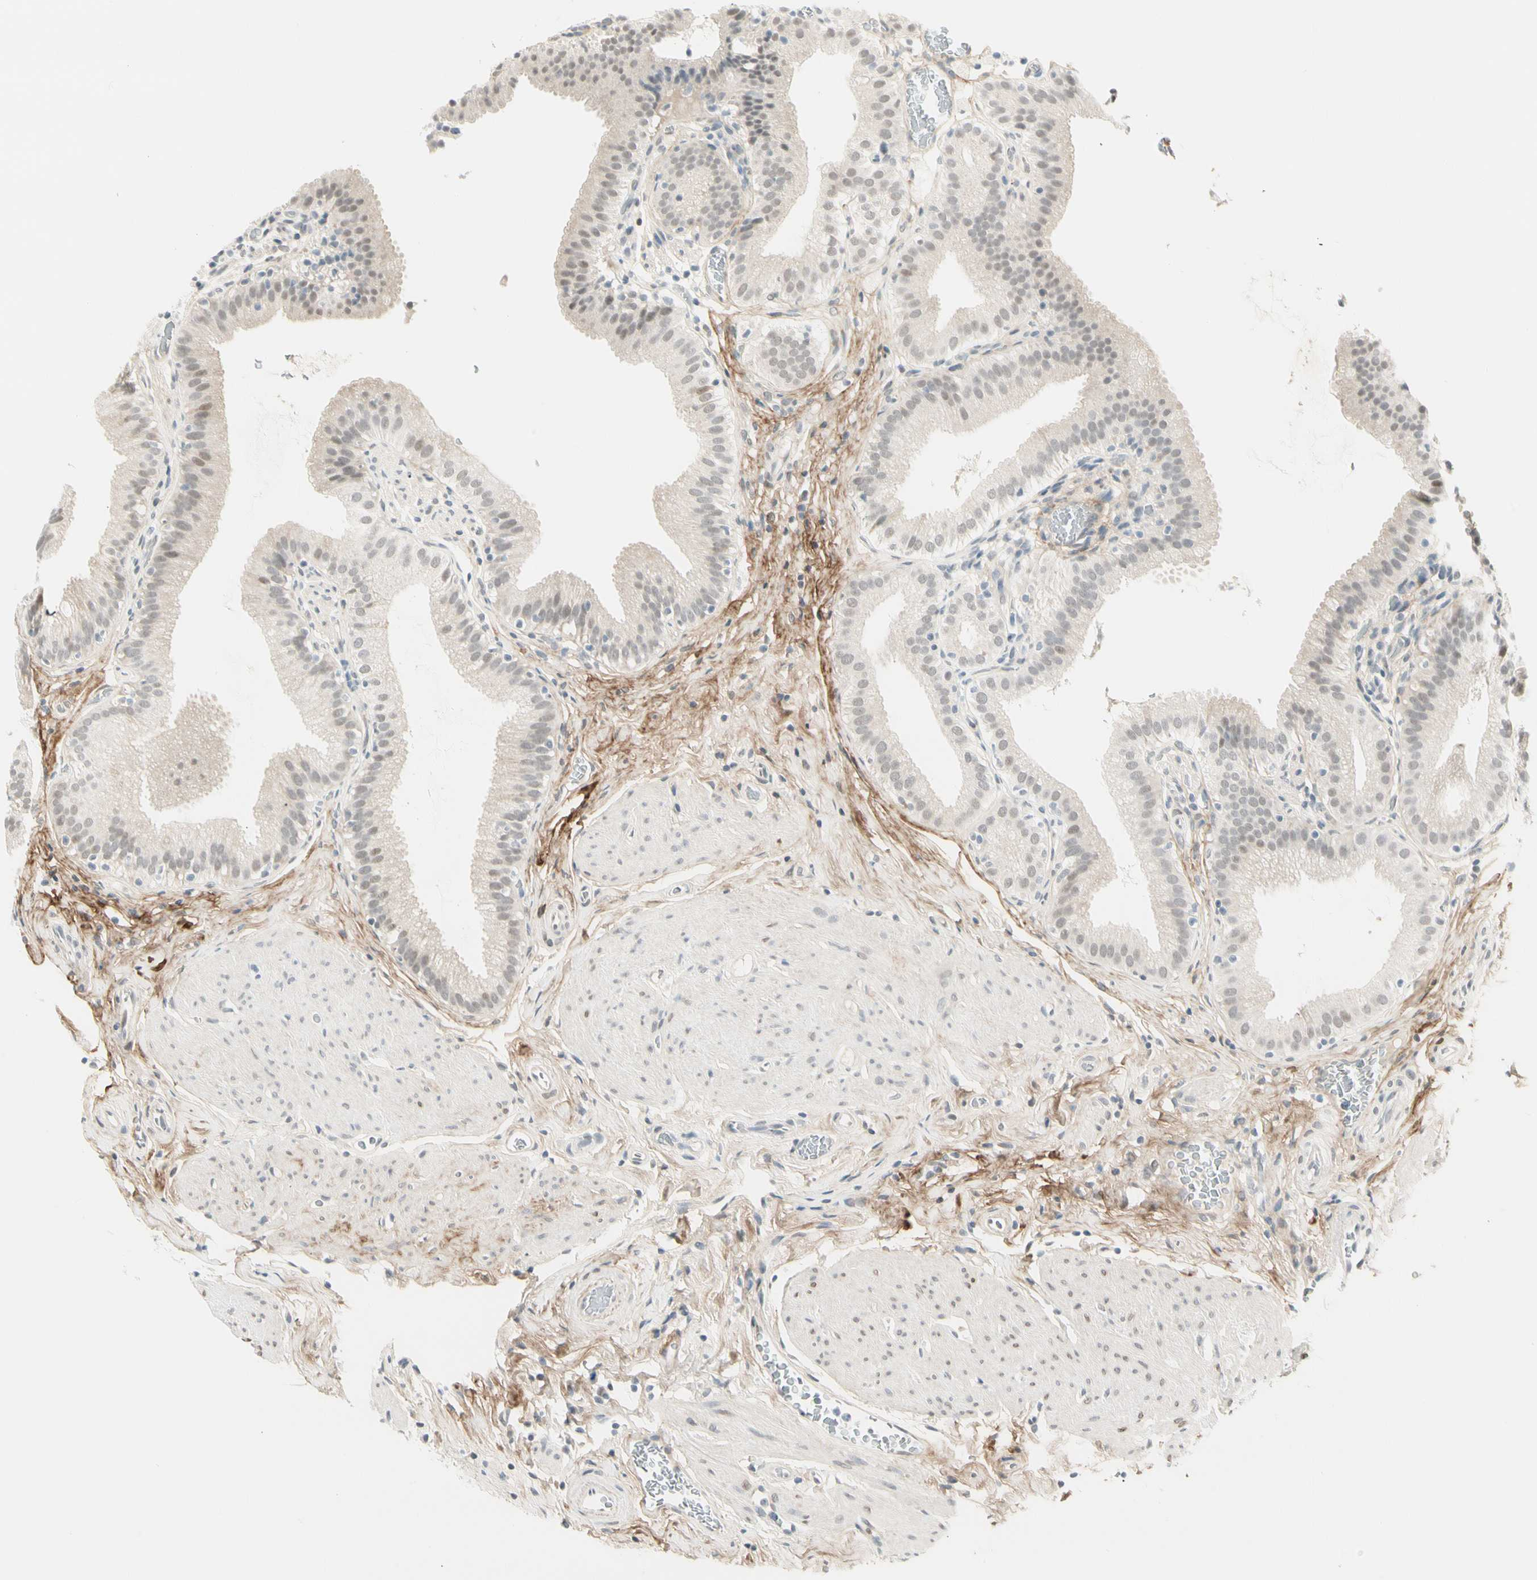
{"staining": {"intensity": "weak", "quantity": ">75%", "location": "nuclear"}, "tissue": "gallbladder", "cell_type": "Glandular cells", "image_type": "normal", "snomed": [{"axis": "morphology", "description": "Normal tissue, NOS"}, {"axis": "topography", "description": "Gallbladder"}], "caption": "The immunohistochemical stain highlights weak nuclear expression in glandular cells of unremarkable gallbladder. (Brightfield microscopy of DAB IHC at high magnification).", "gene": "ASPN", "patient": {"sex": "male", "age": 54}}